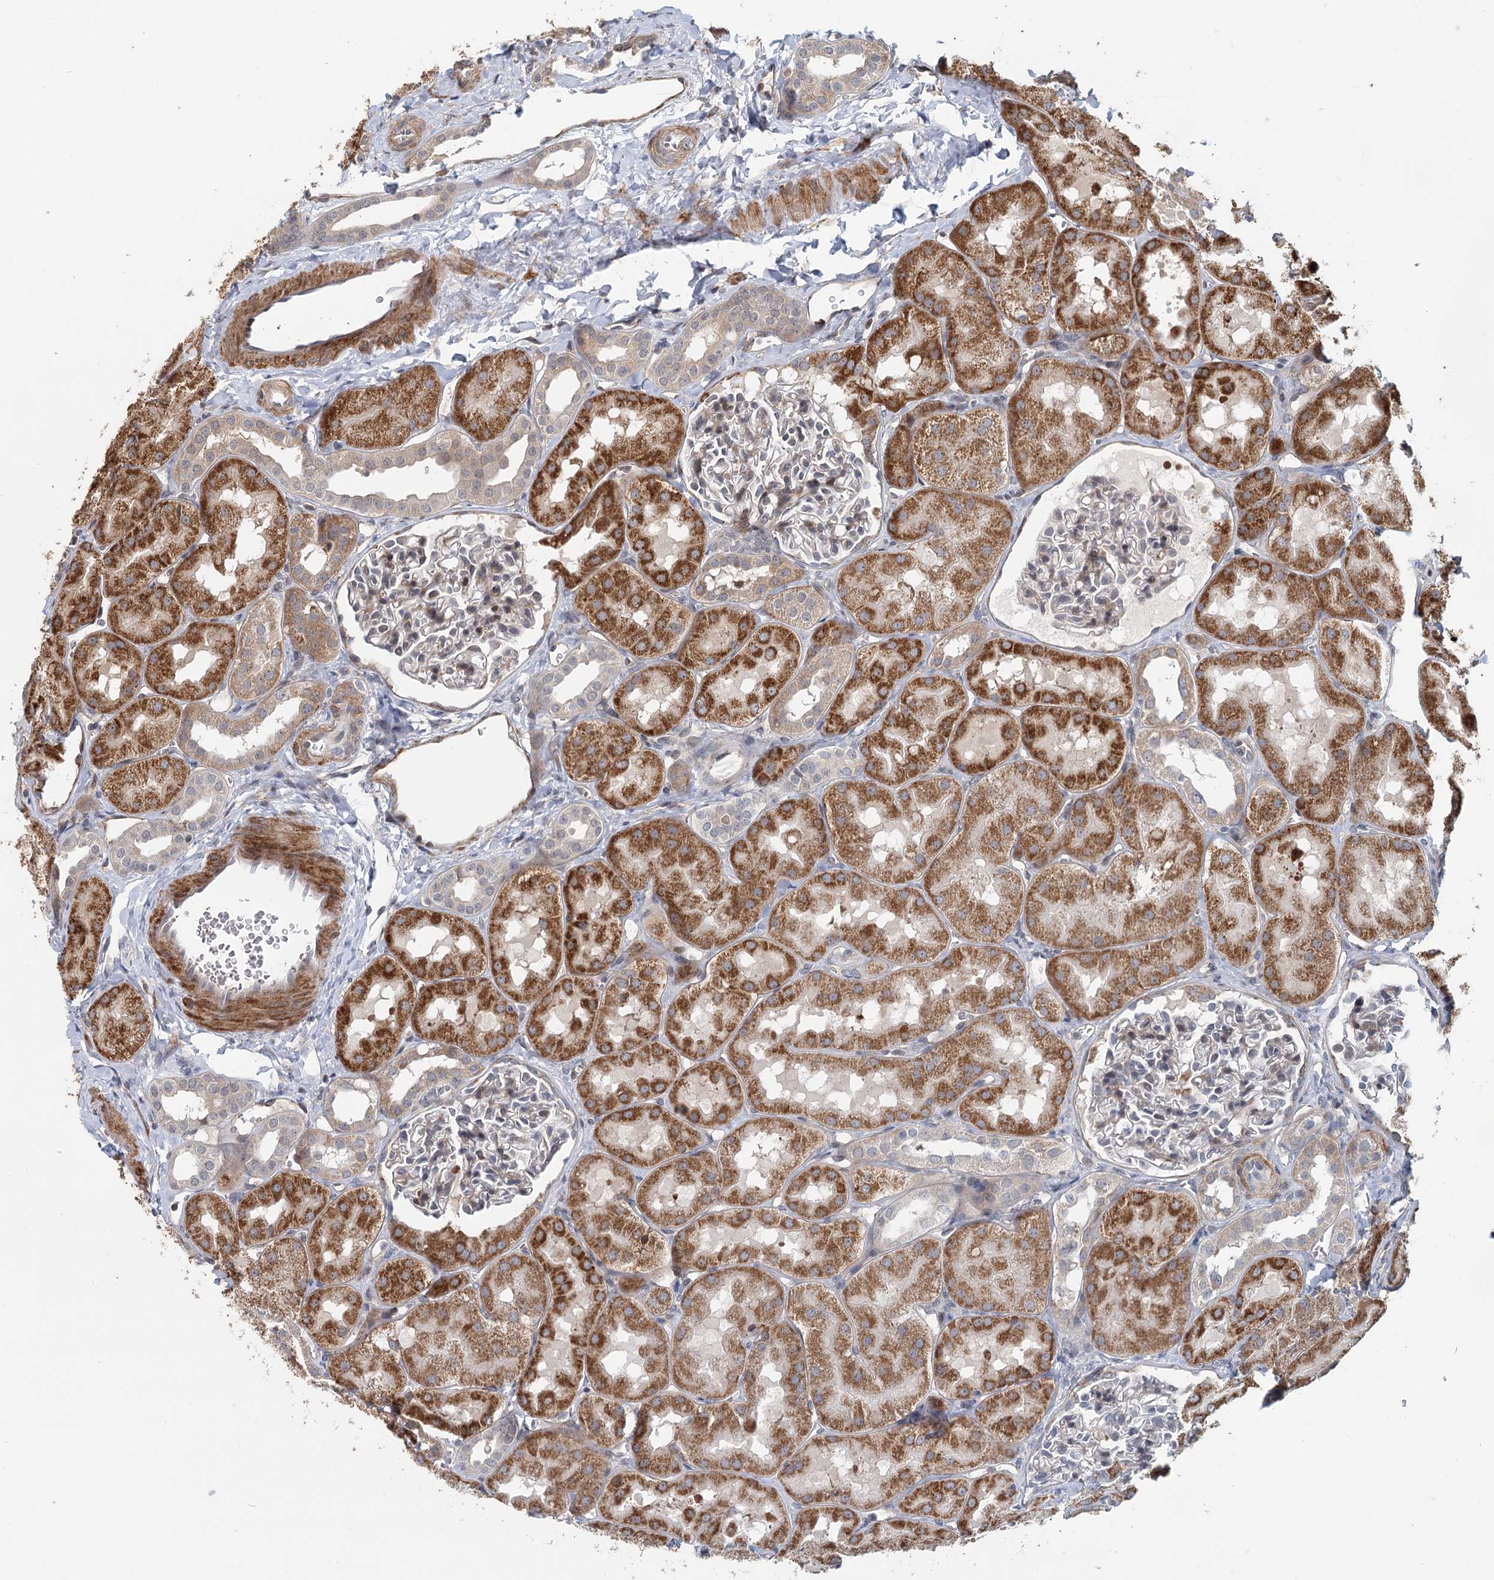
{"staining": {"intensity": "moderate", "quantity": "<25%", "location": "cytoplasmic/membranous"}, "tissue": "kidney", "cell_type": "Cells in glomeruli", "image_type": "normal", "snomed": [{"axis": "morphology", "description": "Normal tissue, NOS"}, {"axis": "topography", "description": "Kidney"}, {"axis": "topography", "description": "Urinary bladder"}], "caption": "High-magnification brightfield microscopy of unremarkable kidney stained with DAB (brown) and counterstained with hematoxylin (blue). cells in glomeruli exhibit moderate cytoplasmic/membranous expression is appreciated in approximately<25% of cells.", "gene": "RNF111", "patient": {"sex": "male", "age": 16}}